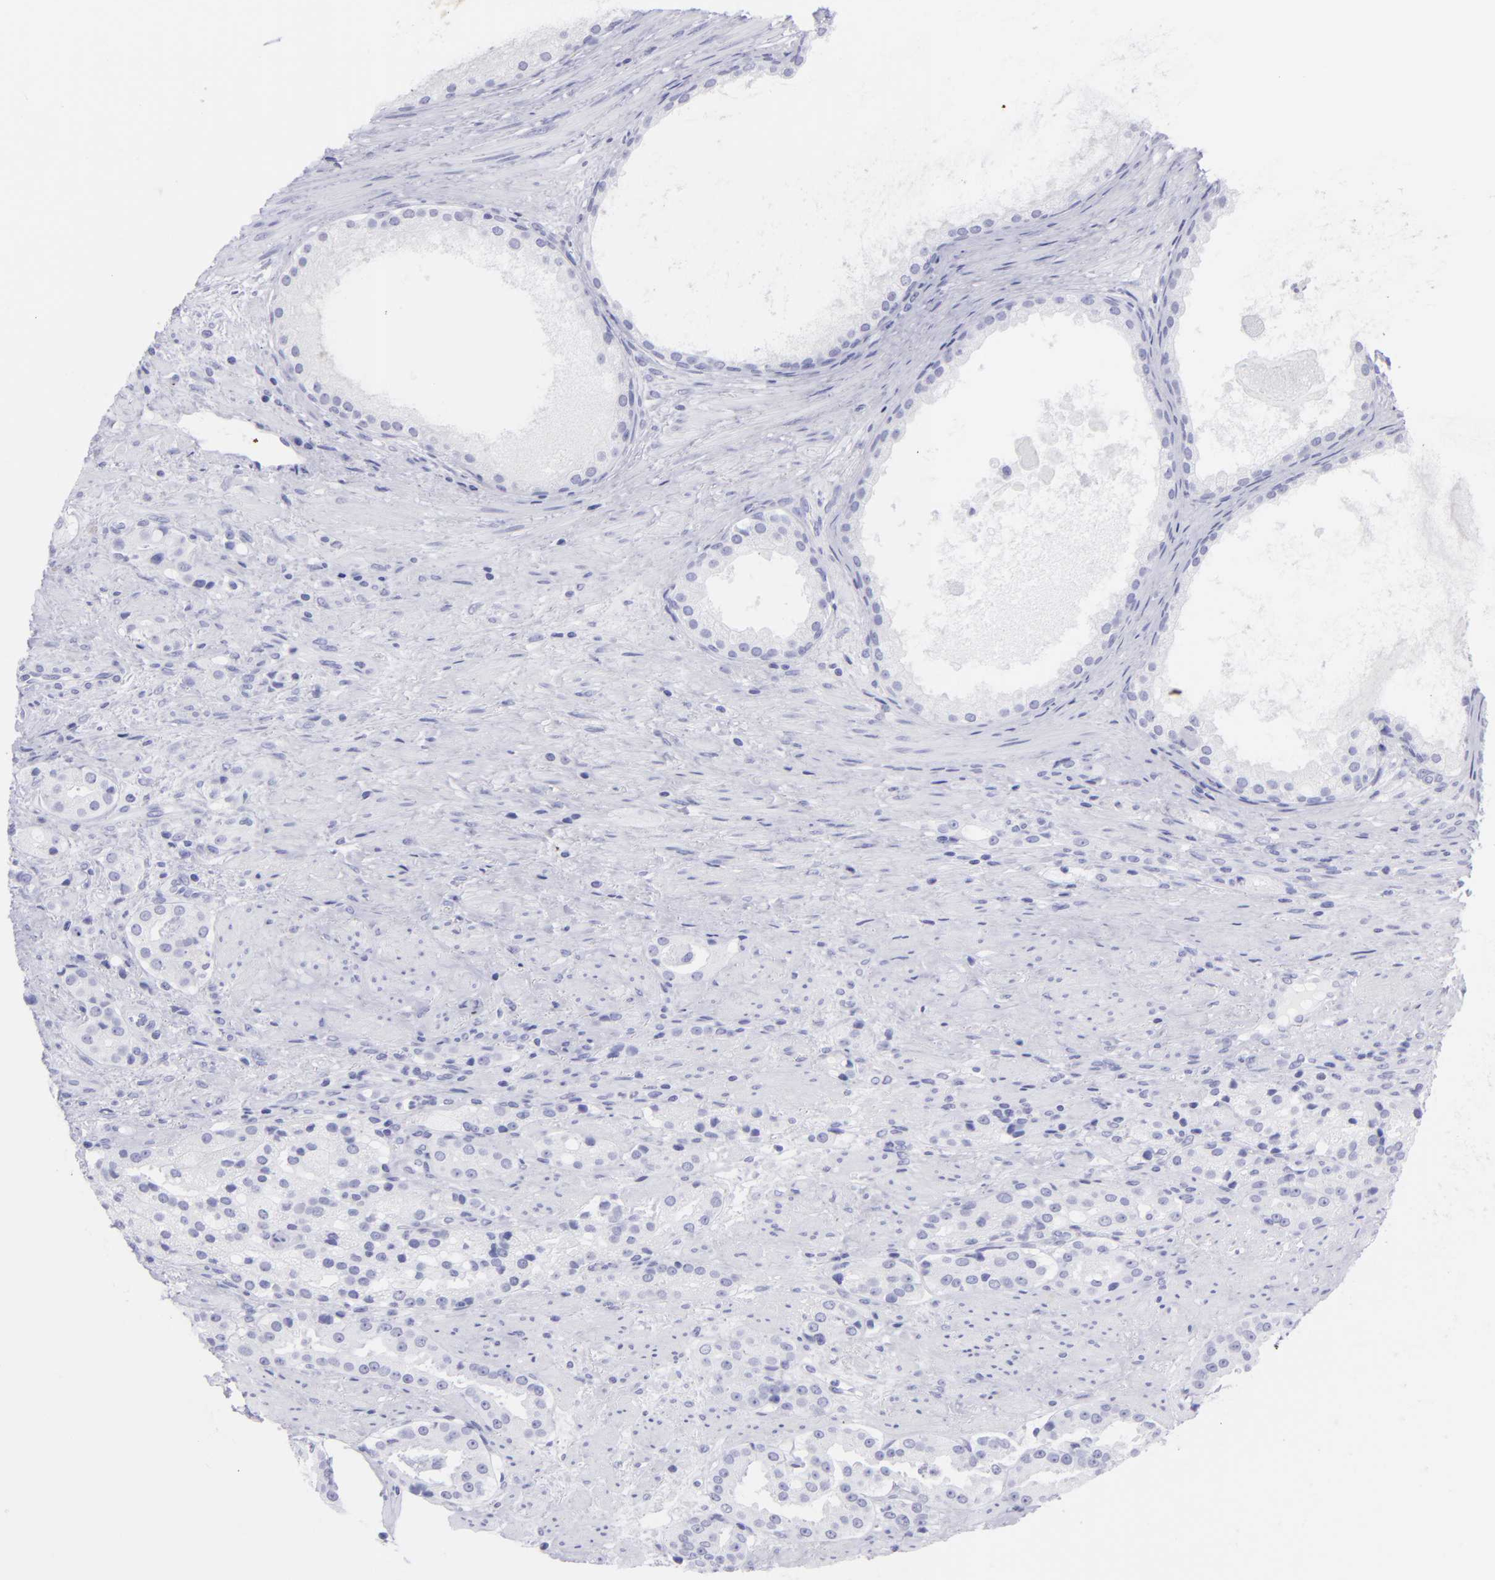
{"staining": {"intensity": "negative", "quantity": "none", "location": "none"}, "tissue": "prostate cancer", "cell_type": "Tumor cells", "image_type": "cancer", "snomed": [{"axis": "morphology", "description": "Adenocarcinoma, High grade"}, {"axis": "topography", "description": "Prostate"}], "caption": "DAB immunohistochemical staining of human prostate cancer (high-grade adenocarcinoma) reveals no significant staining in tumor cells. The staining is performed using DAB brown chromogen with nuclei counter-stained in using hematoxylin.", "gene": "SLC1A3", "patient": {"sex": "male", "age": 72}}